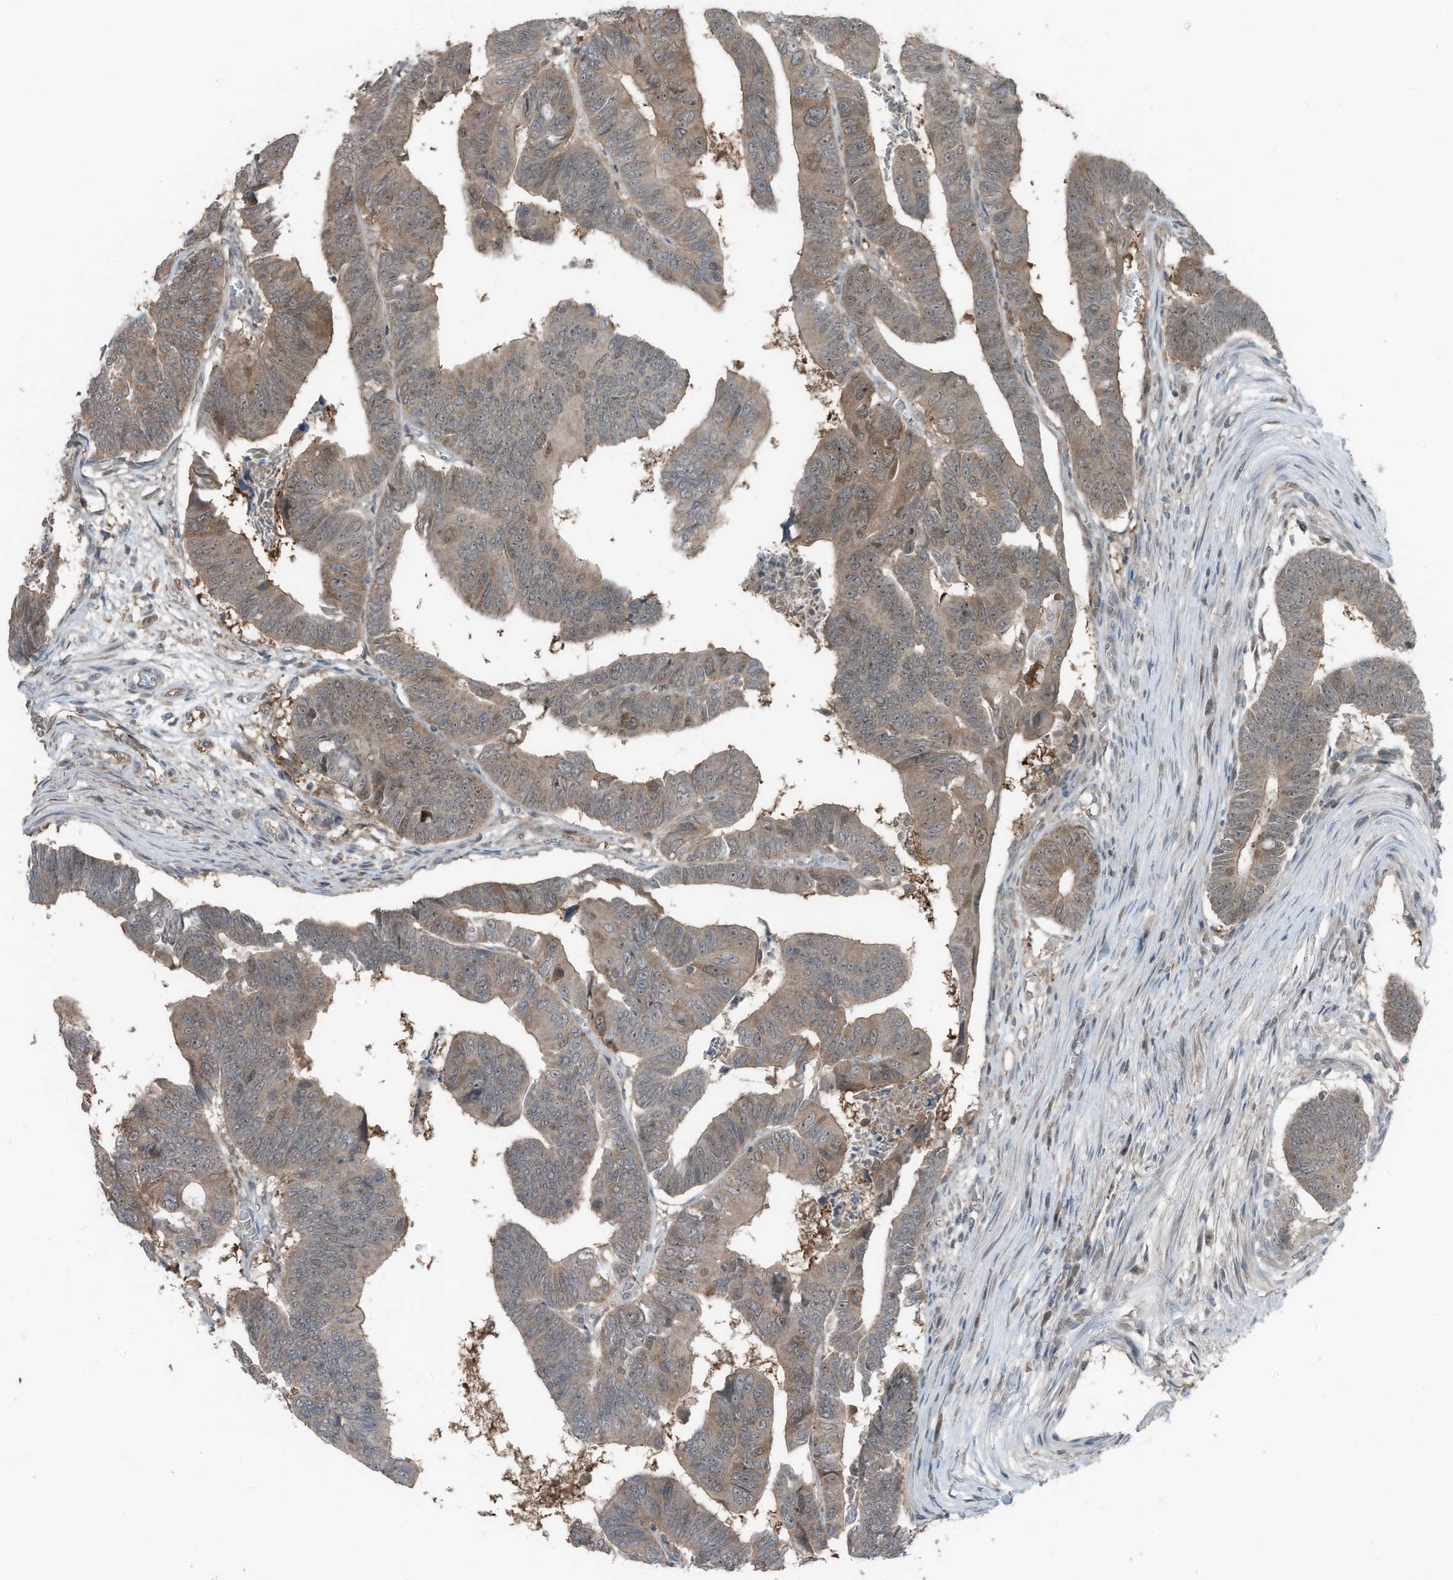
{"staining": {"intensity": "weak", "quantity": "25%-75%", "location": "cytoplasmic/membranous,nuclear"}, "tissue": "colorectal cancer", "cell_type": "Tumor cells", "image_type": "cancer", "snomed": [{"axis": "morphology", "description": "Adenocarcinoma, NOS"}, {"axis": "topography", "description": "Rectum"}], "caption": "Colorectal cancer tissue reveals weak cytoplasmic/membranous and nuclear expression in approximately 25%-75% of tumor cells", "gene": "TXNDC9", "patient": {"sex": "female", "age": 65}}